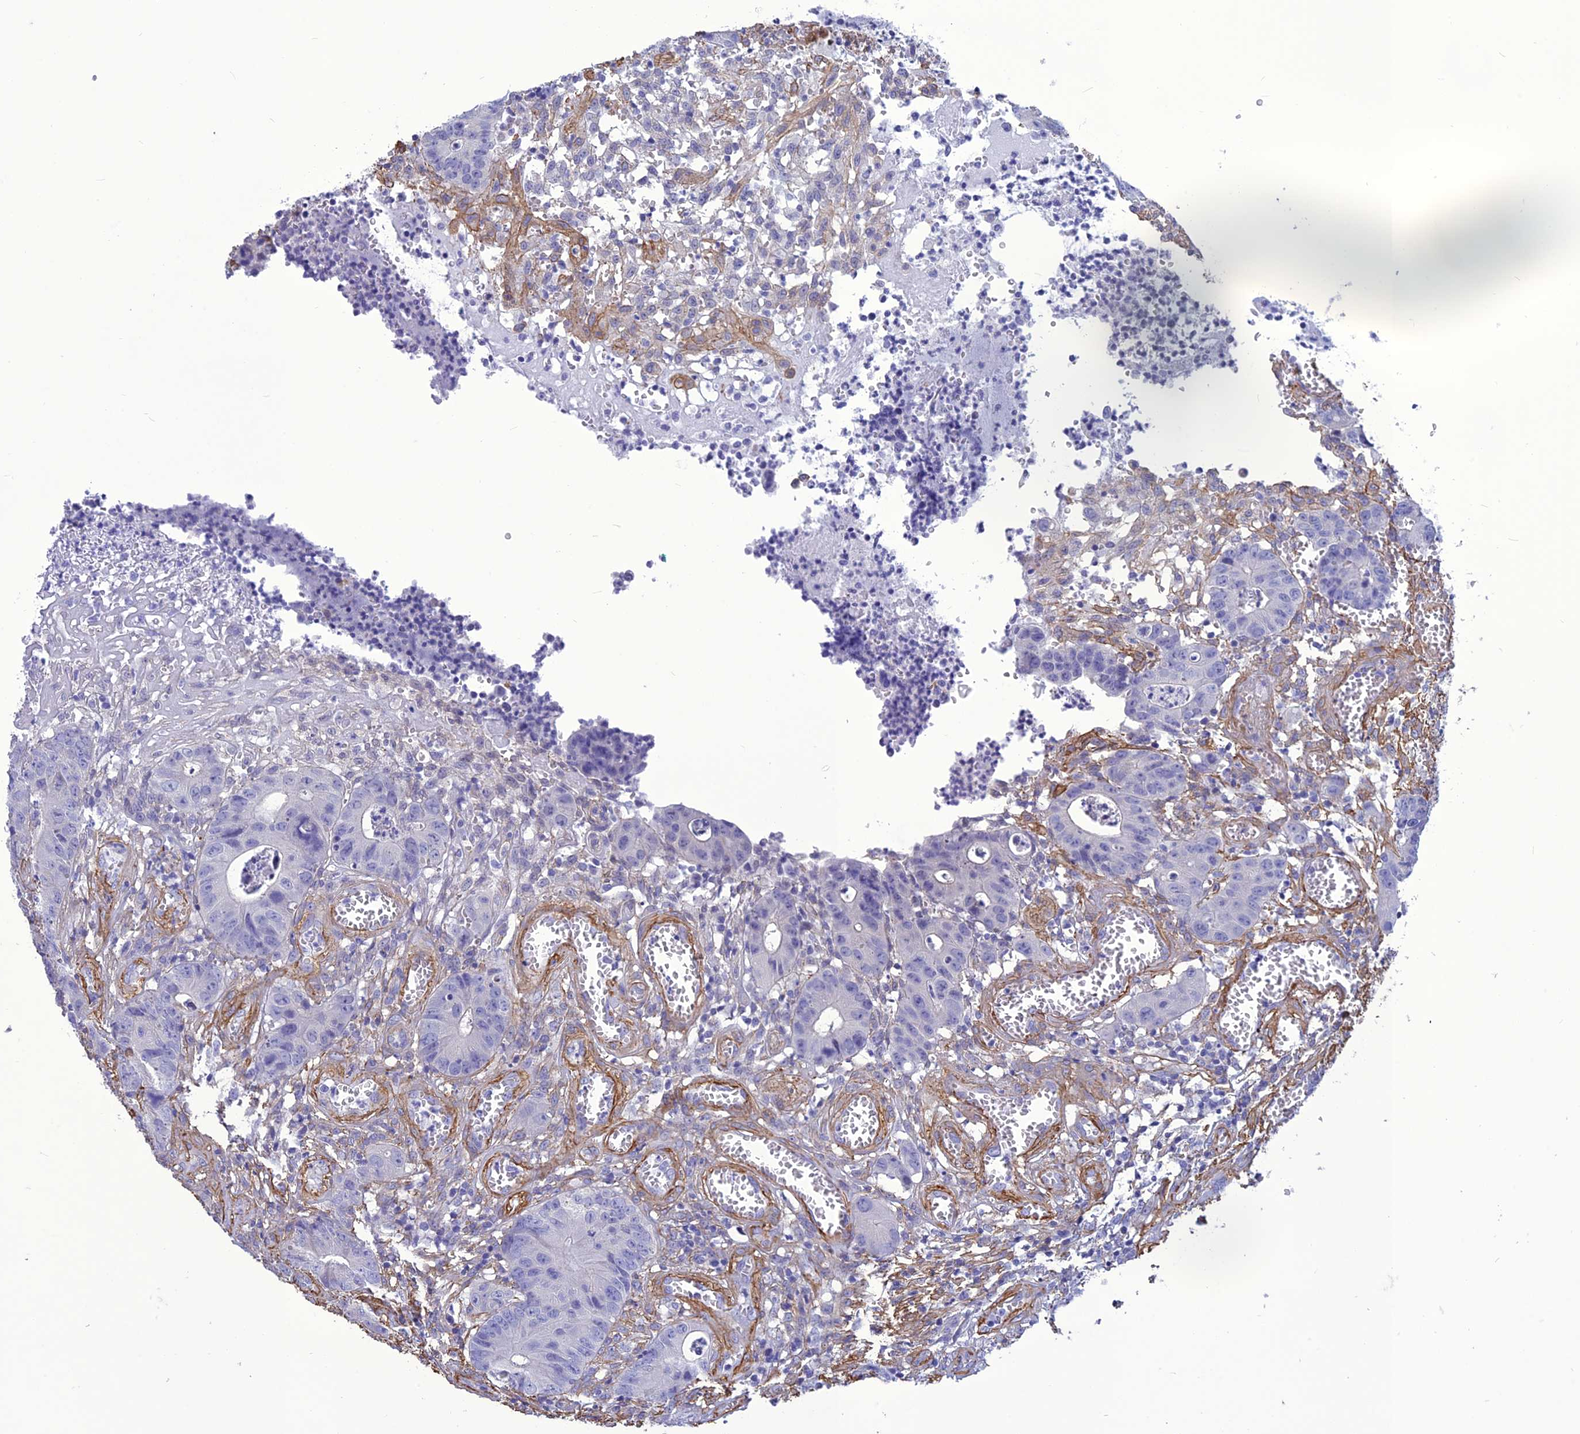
{"staining": {"intensity": "negative", "quantity": "none", "location": "none"}, "tissue": "colorectal cancer", "cell_type": "Tumor cells", "image_type": "cancer", "snomed": [{"axis": "morphology", "description": "Adenocarcinoma, NOS"}, {"axis": "topography", "description": "Colon"}], "caption": "Tumor cells are negative for brown protein staining in colorectal cancer.", "gene": "NKD1", "patient": {"sex": "female", "age": 57}}